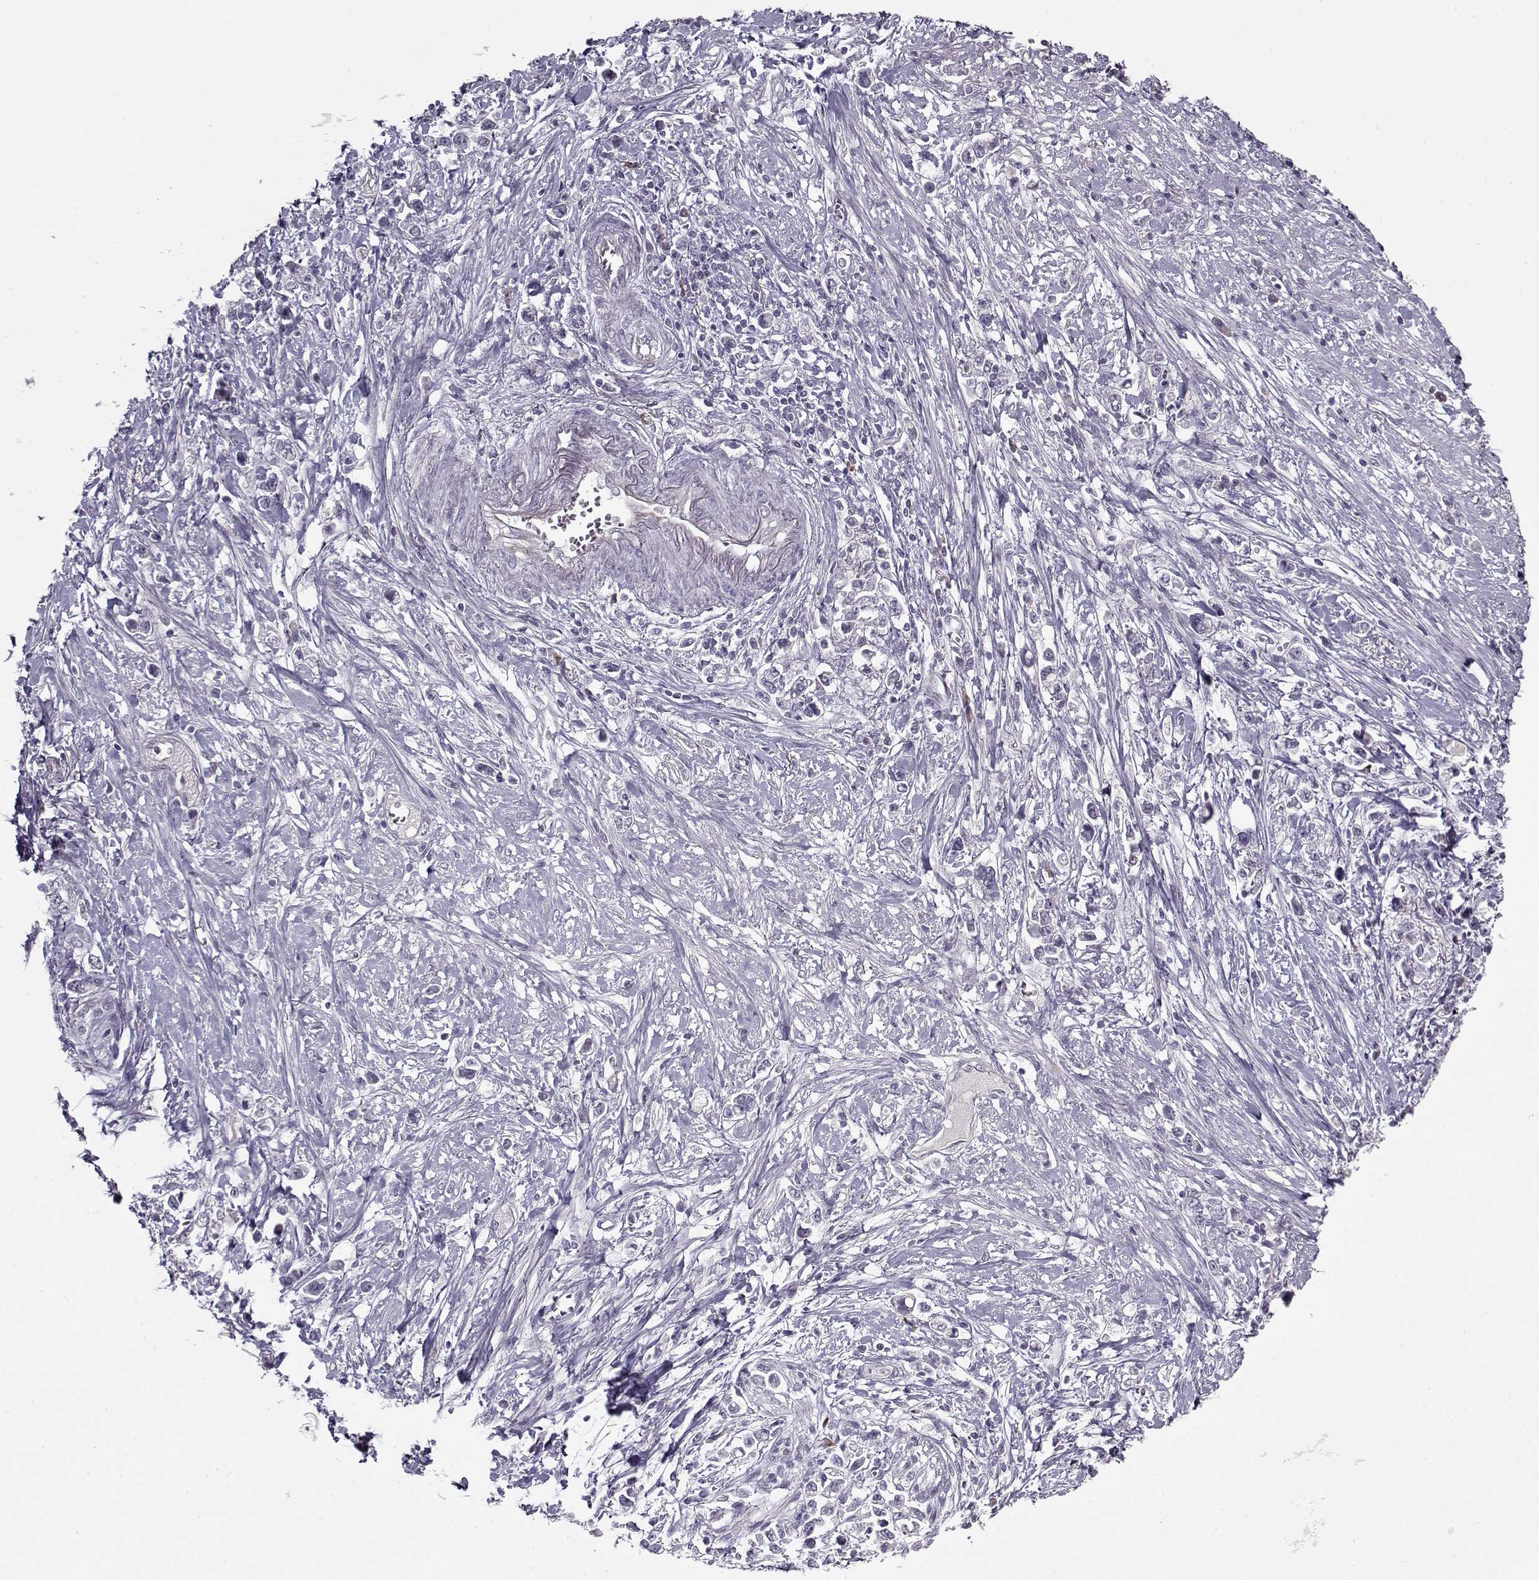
{"staining": {"intensity": "negative", "quantity": "none", "location": "none"}, "tissue": "stomach cancer", "cell_type": "Tumor cells", "image_type": "cancer", "snomed": [{"axis": "morphology", "description": "Adenocarcinoma, NOS"}, {"axis": "topography", "description": "Stomach"}], "caption": "The photomicrograph demonstrates no significant positivity in tumor cells of stomach adenocarcinoma.", "gene": "KRT9", "patient": {"sex": "male", "age": 63}}